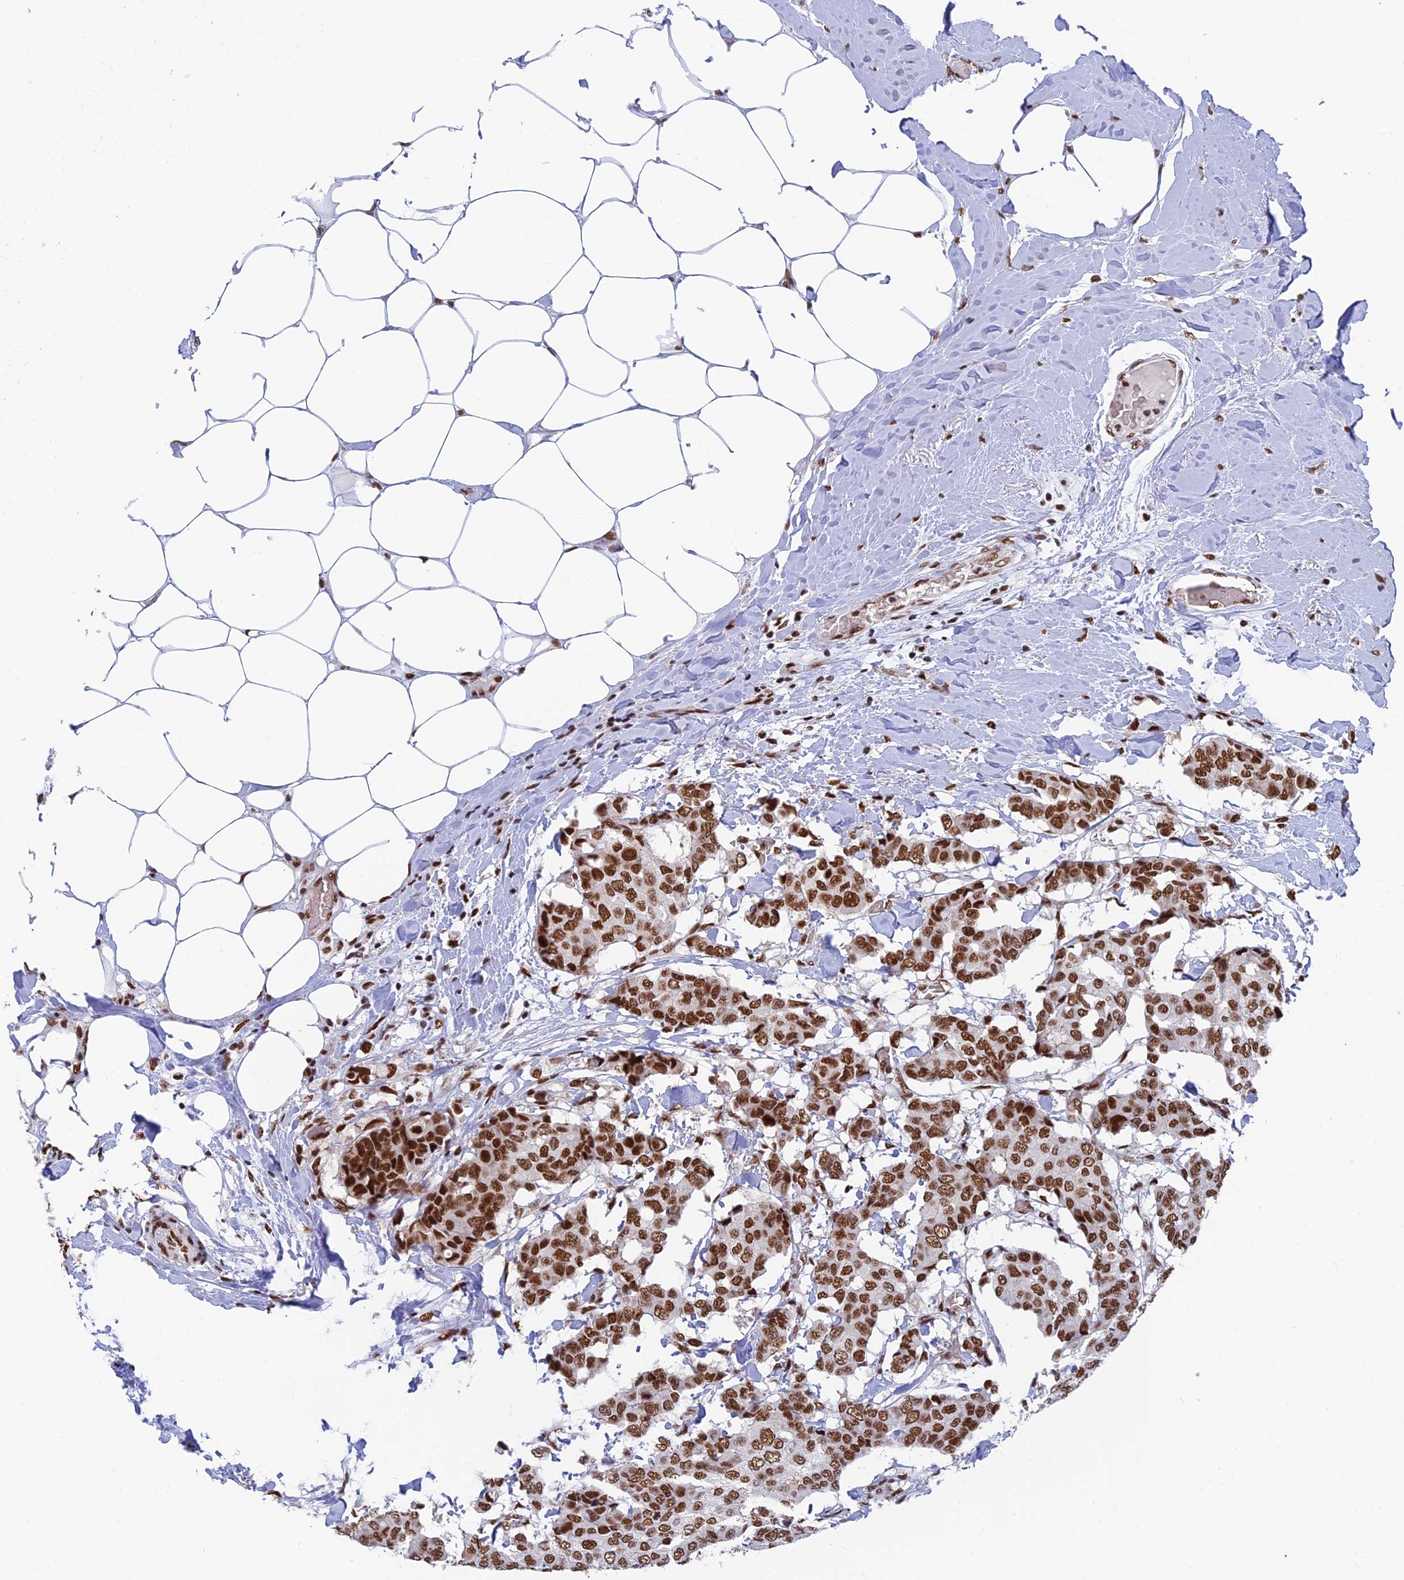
{"staining": {"intensity": "strong", "quantity": ">75%", "location": "nuclear"}, "tissue": "breast cancer", "cell_type": "Tumor cells", "image_type": "cancer", "snomed": [{"axis": "morphology", "description": "Duct carcinoma"}, {"axis": "topography", "description": "Breast"}], "caption": "Immunohistochemistry histopathology image of neoplastic tissue: breast cancer stained using immunohistochemistry (IHC) demonstrates high levels of strong protein expression localized specifically in the nuclear of tumor cells, appearing as a nuclear brown color.", "gene": "EEF1AKMT3", "patient": {"sex": "female", "age": 75}}